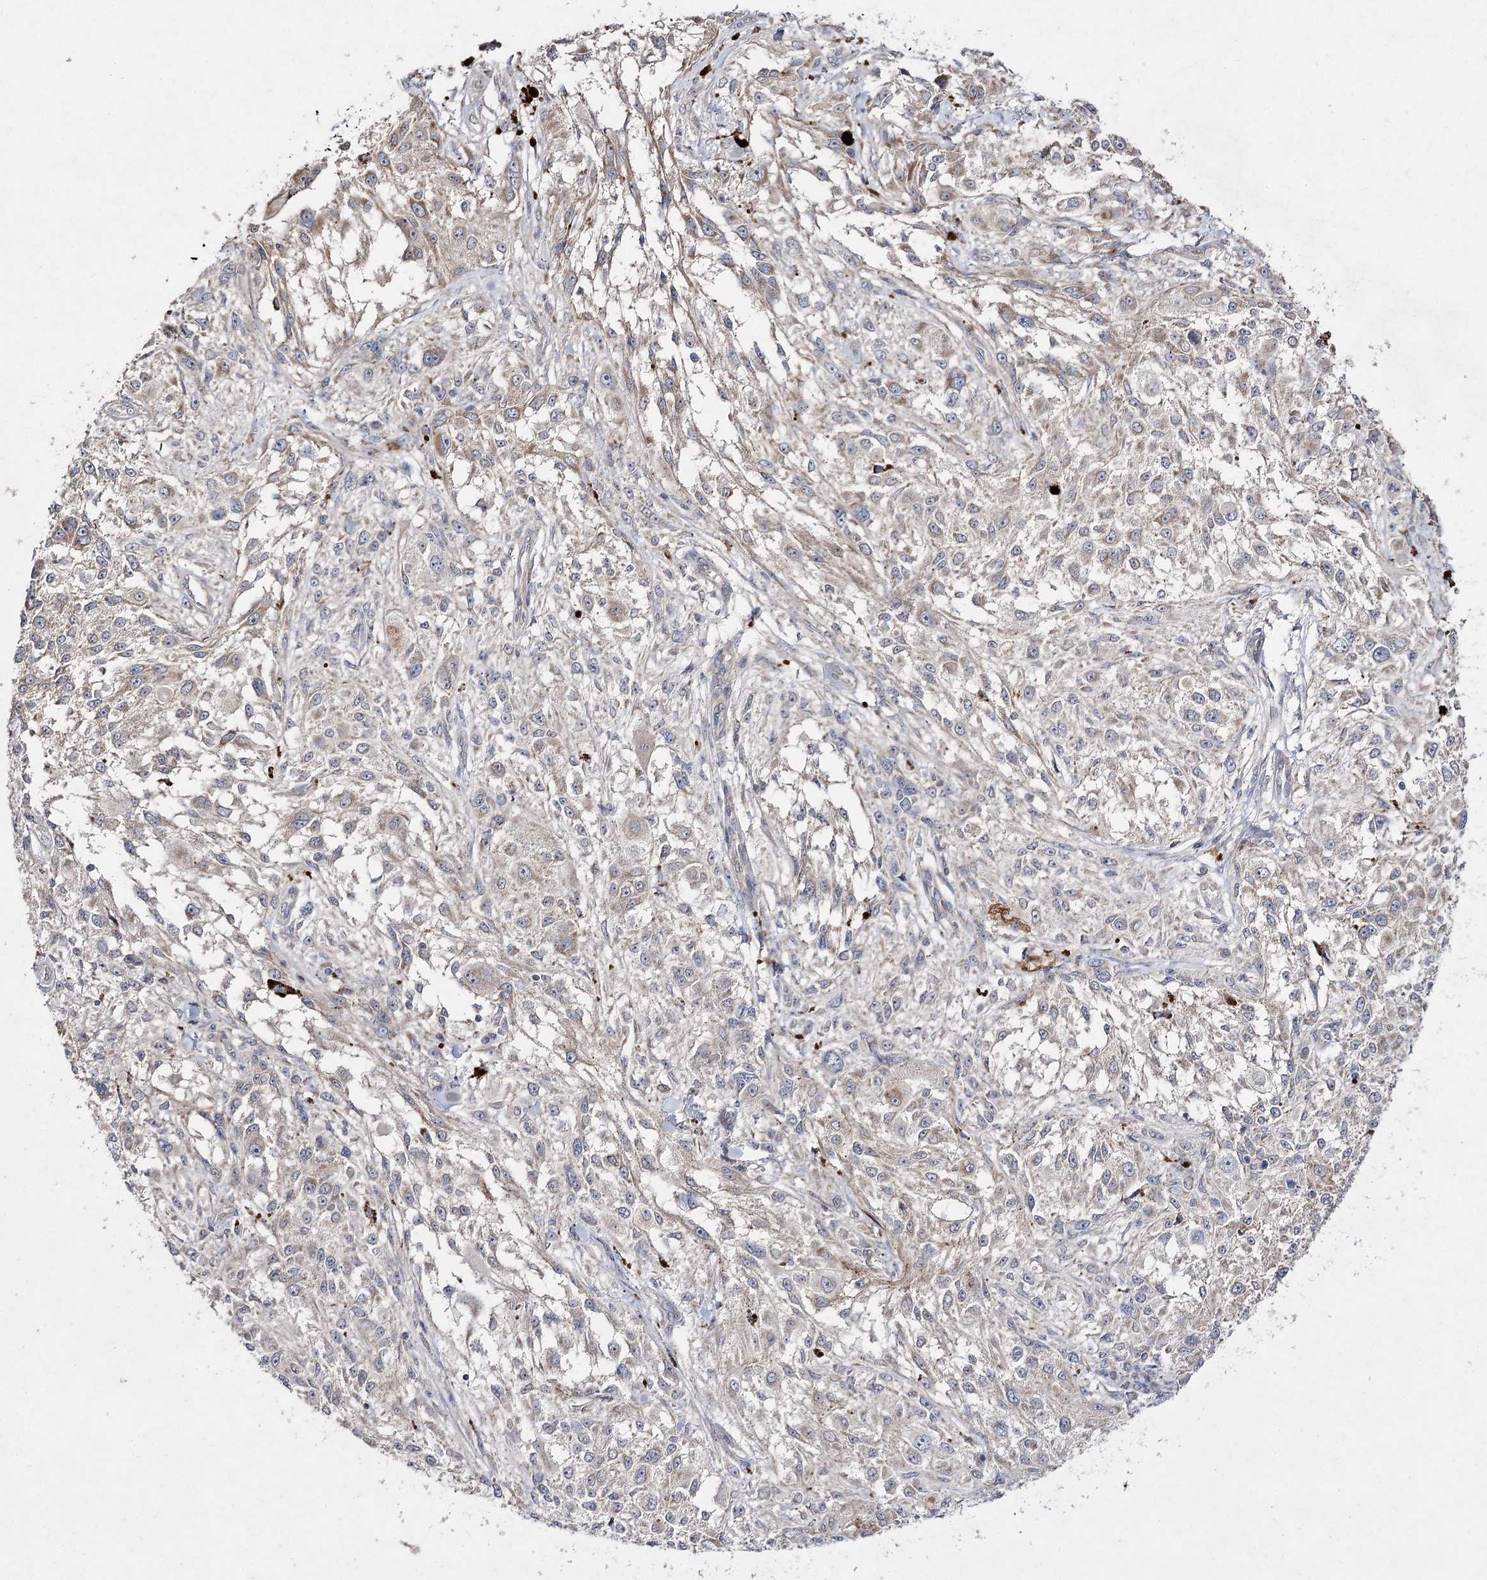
{"staining": {"intensity": "weak", "quantity": "<25%", "location": "cytoplasmic/membranous"}, "tissue": "melanoma", "cell_type": "Tumor cells", "image_type": "cancer", "snomed": [{"axis": "morphology", "description": "Necrosis, NOS"}, {"axis": "morphology", "description": "Malignant melanoma, NOS"}, {"axis": "topography", "description": "Skin"}], "caption": "This is a micrograph of immunohistochemistry staining of melanoma, which shows no staining in tumor cells.", "gene": "FANCL", "patient": {"sex": "female", "age": 87}}